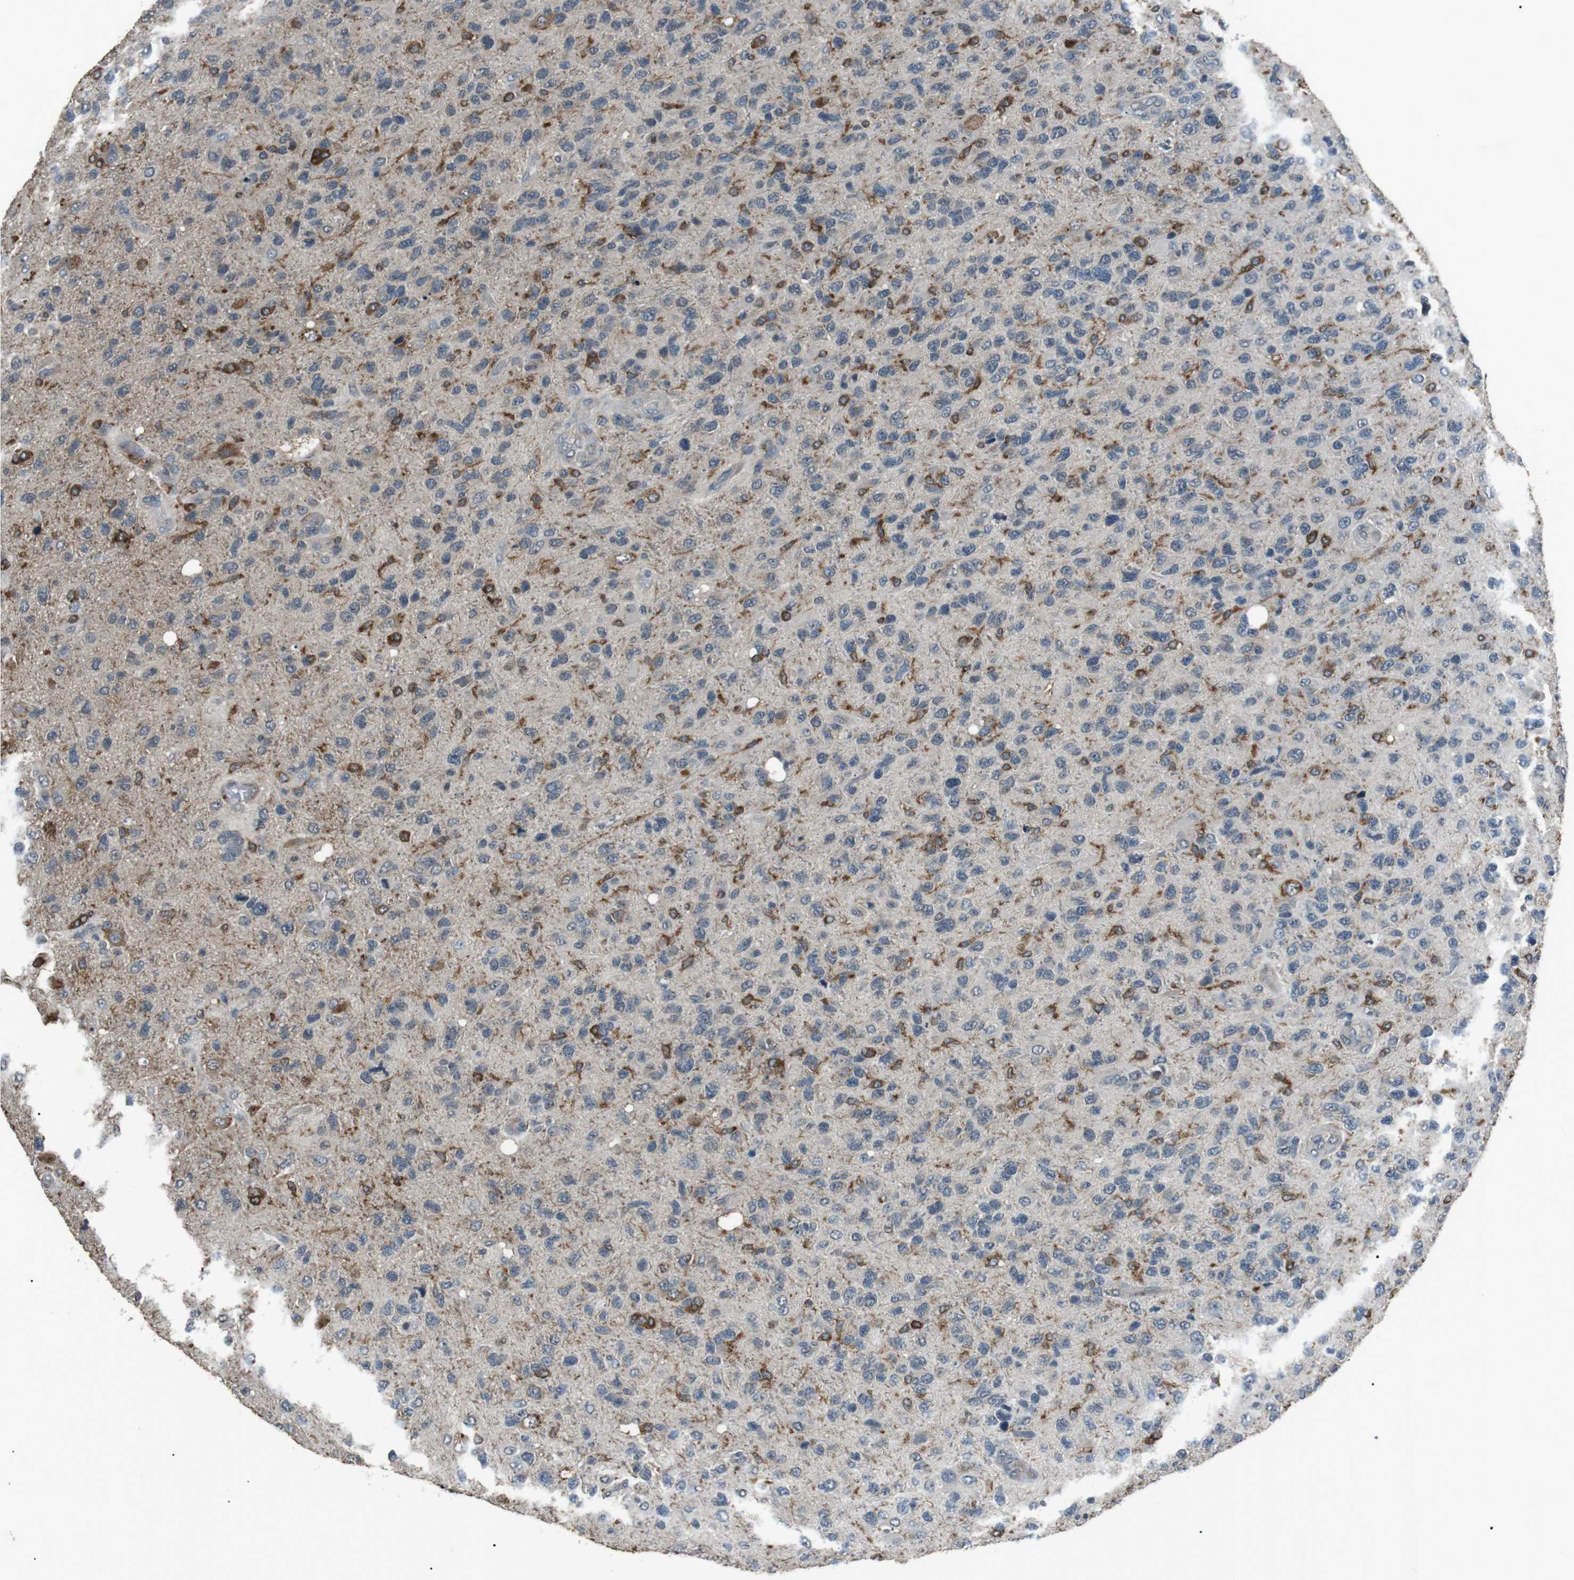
{"staining": {"intensity": "moderate", "quantity": "<25%", "location": "cytoplasmic/membranous"}, "tissue": "glioma", "cell_type": "Tumor cells", "image_type": "cancer", "snomed": [{"axis": "morphology", "description": "Glioma, malignant, High grade"}, {"axis": "topography", "description": "Brain"}], "caption": "The micrograph displays a brown stain indicating the presence of a protein in the cytoplasmic/membranous of tumor cells in glioma. The staining is performed using DAB brown chromogen to label protein expression. The nuclei are counter-stained blue using hematoxylin.", "gene": "NEK7", "patient": {"sex": "female", "age": 58}}